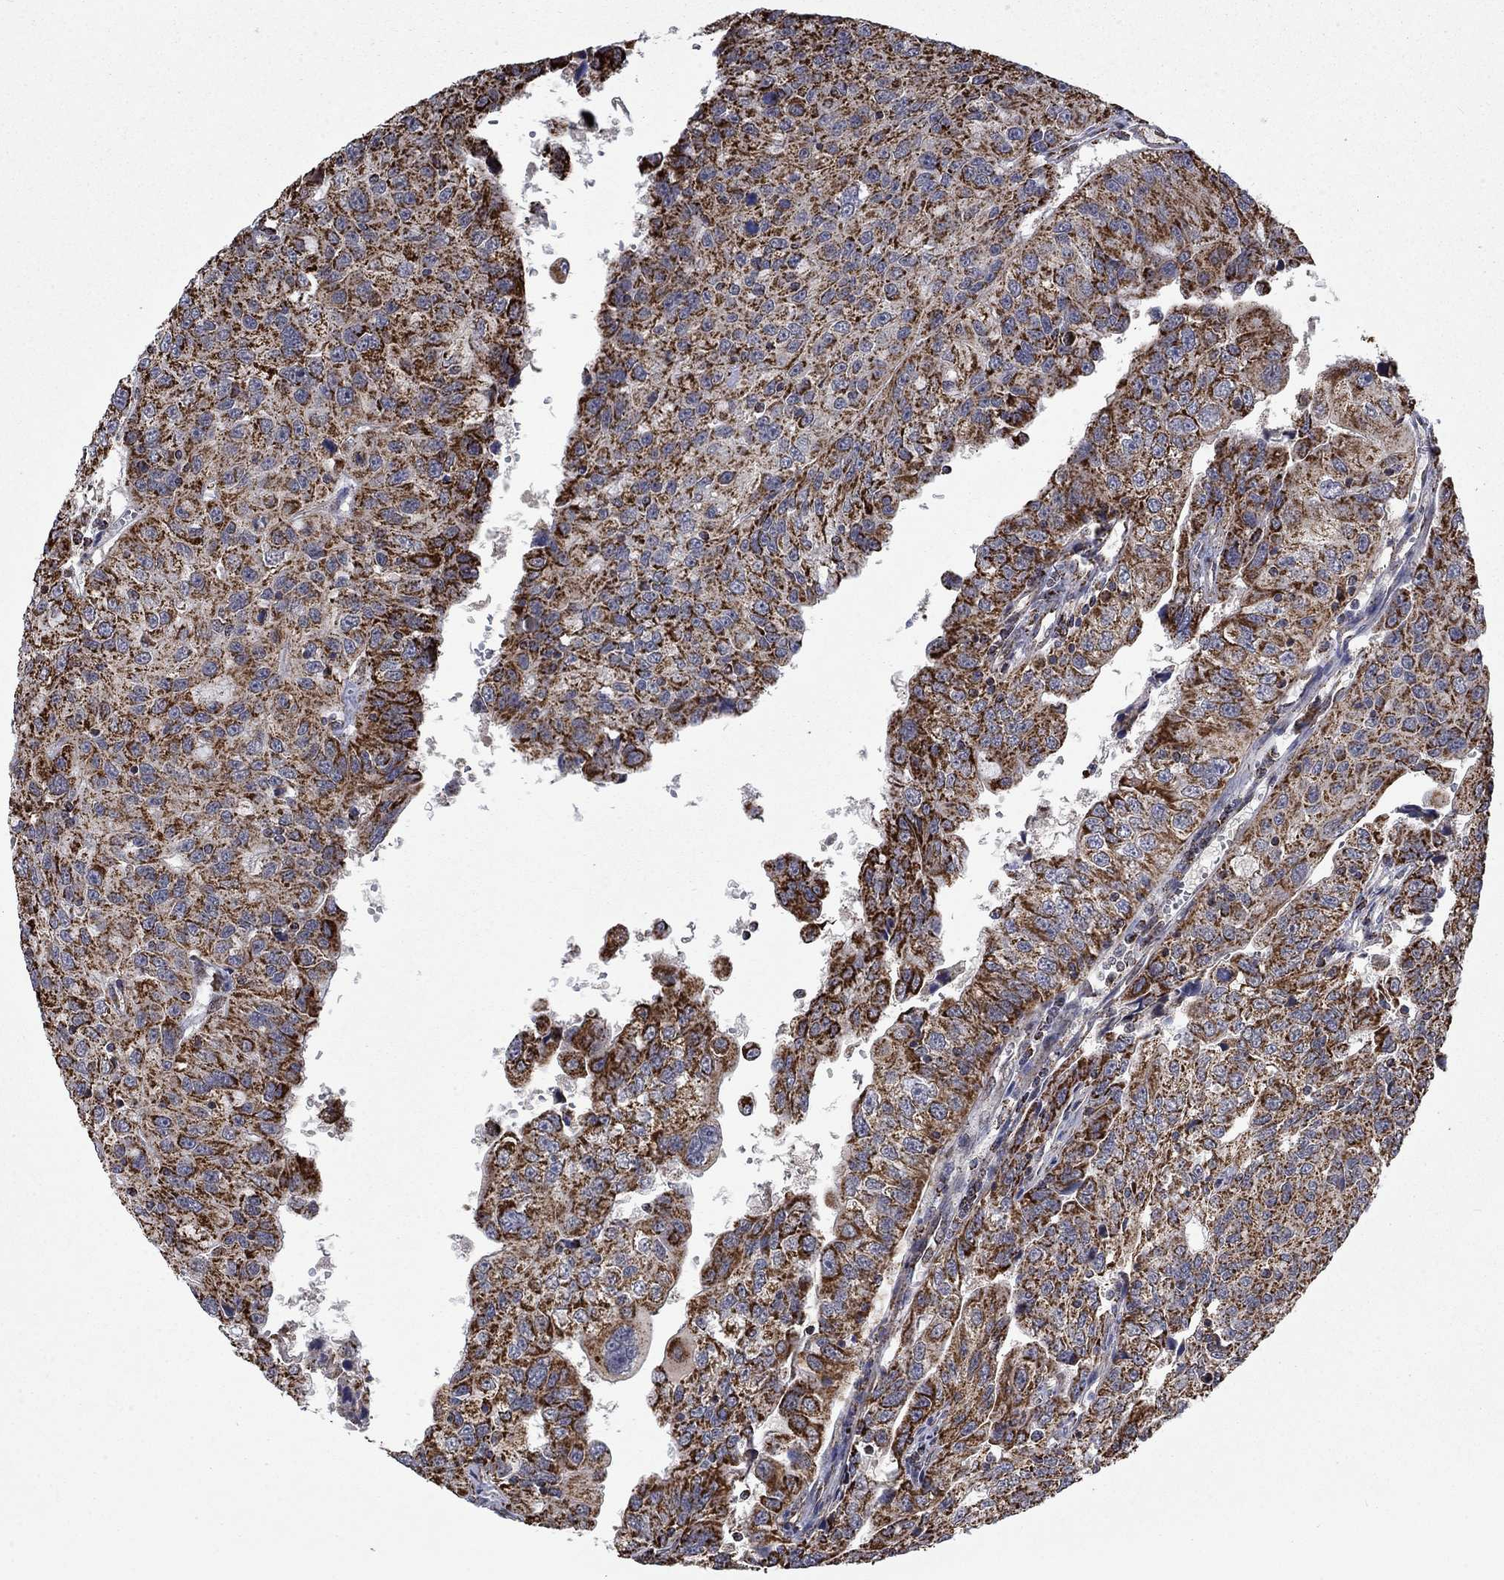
{"staining": {"intensity": "strong", "quantity": ">75%", "location": "cytoplasmic/membranous"}, "tissue": "urothelial cancer", "cell_type": "Tumor cells", "image_type": "cancer", "snomed": [{"axis": "morphology", "description": "Urothelial carcinoma, NOS"}, {"axis": "morphology", "description": "Urothelial carcinoma, High grade"}, {"axis": "topography", "description": "Urinary bladder"}], "caption": "Immunohistochemistry of human urothelial cancer exhibits high levels of strong cytoplasmic/membranous staining in about >75% of tumor cells.", "gene": "MOAP1", "patient": {"sex": "female", "age": 73}}